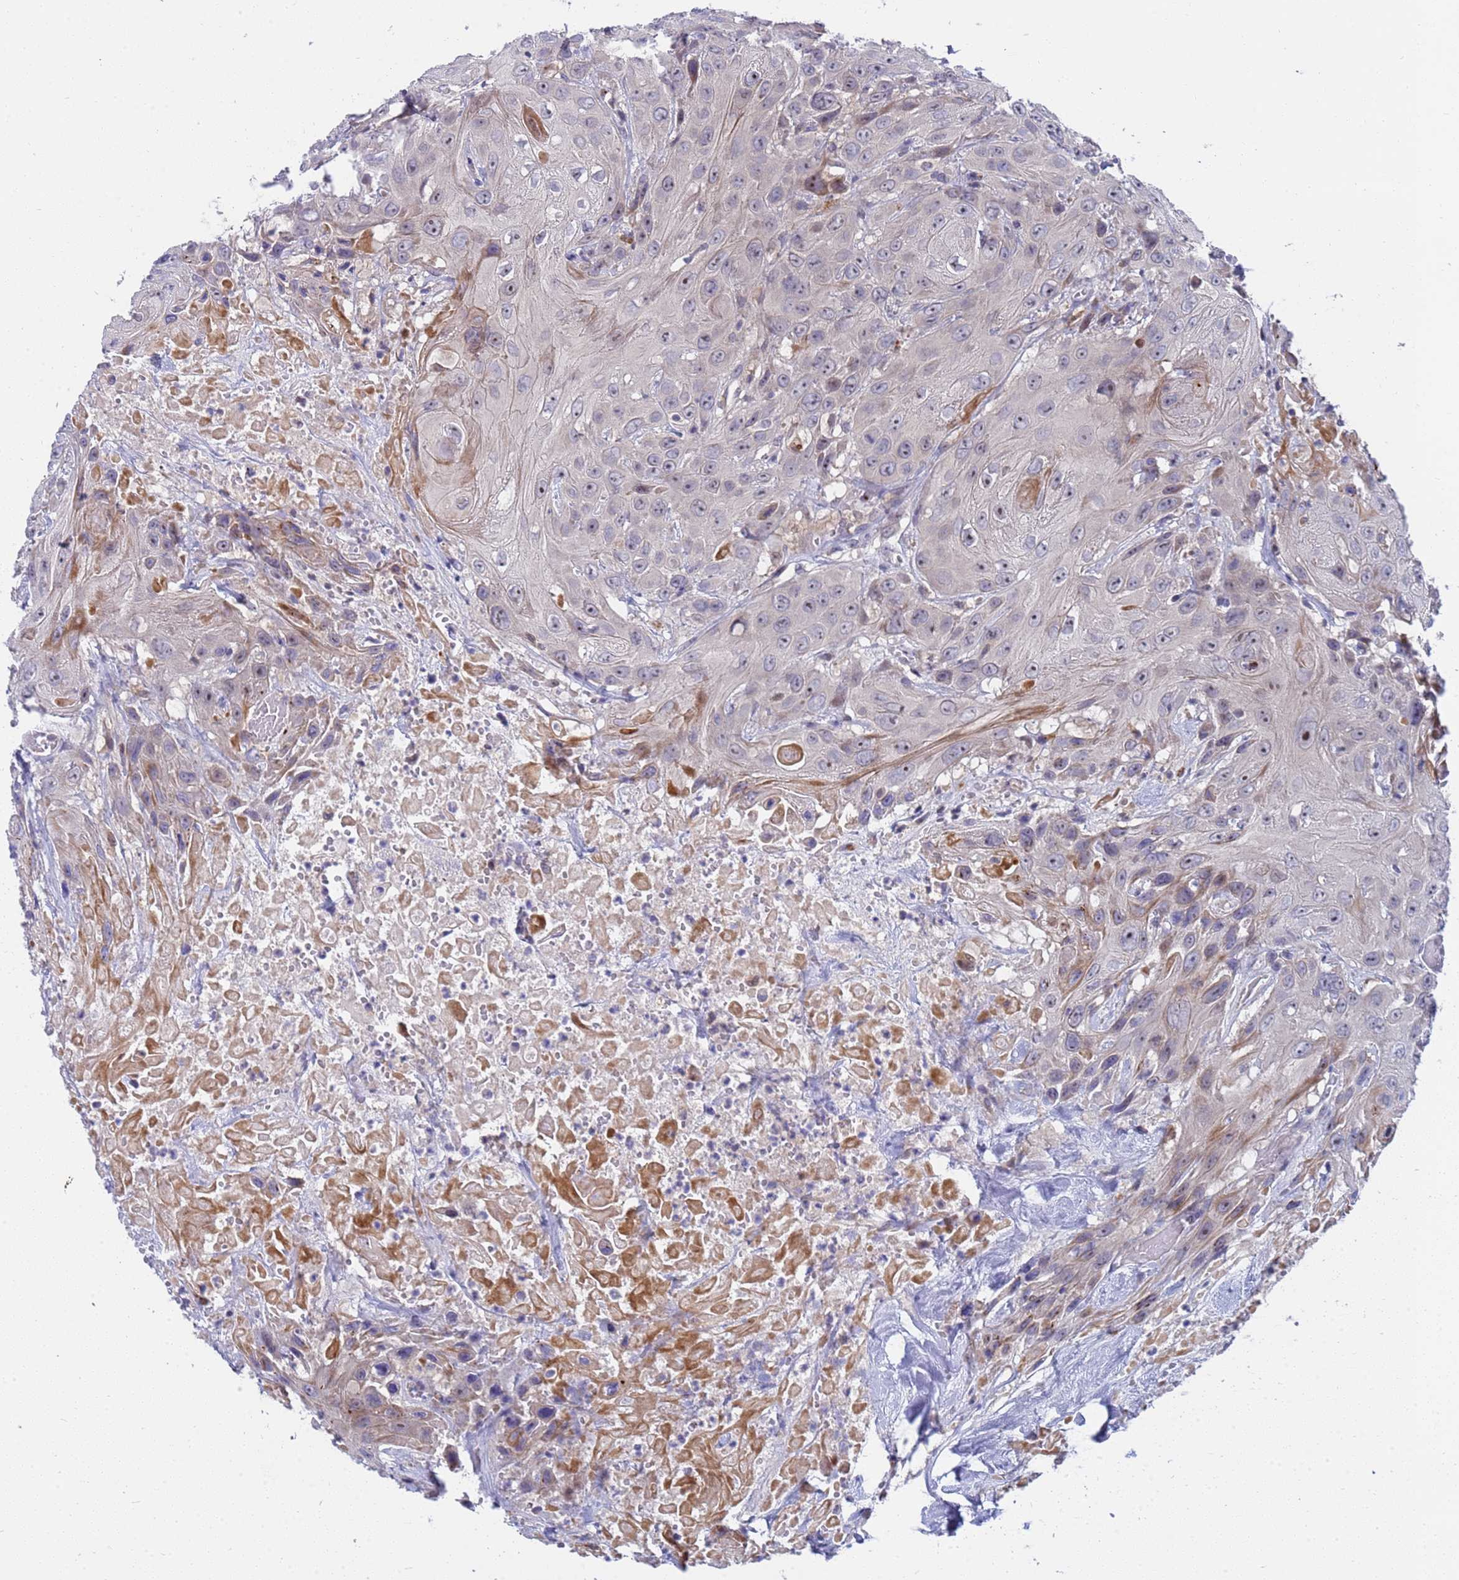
{"staining": {"intensity": "negative", "quantity": "none", "location": "none"}, "tissue": "head and neck cancer", "cell_type": "Tumor cells", "image_type": "cancer", "snomed": [{"axis": "morphology", "description": "Squamous cell carcinoma, NOS"}, {"axis": "topography", "description": "Head-Neck"}], "caption": "High magnification brightfield microscopy of head and neck cancer stained with DAB (3,3'-diaminobenzidine) (brown) and counterstained with hematoxylin (blue): tumor cells show no significant expression.", "gene": "ENOSF1", "patient": {"sex": "male", "age": 81}}